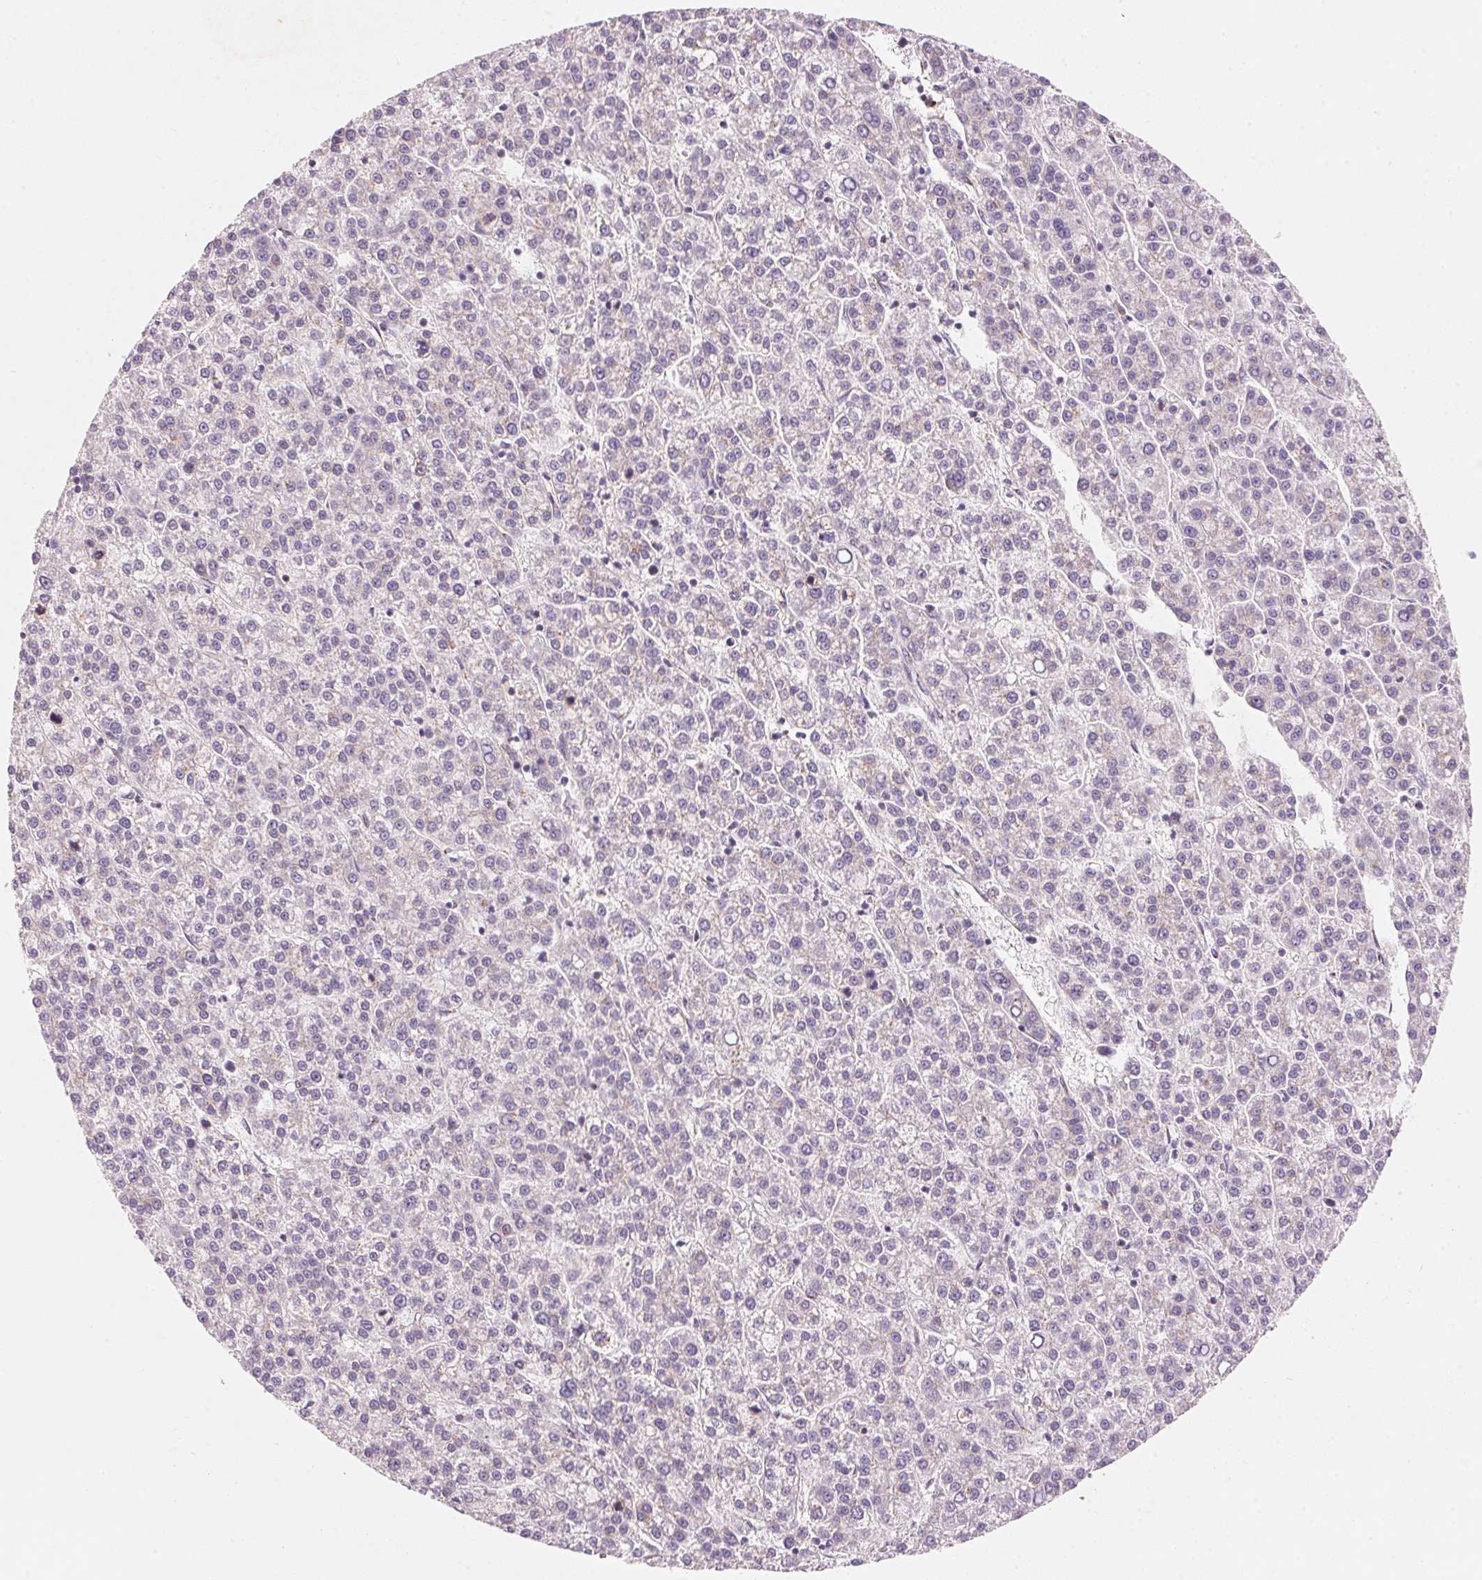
{"staining": {"intensity": "weak", "quantity": "<25%", "location": "cytoplasmic/membranous"}, "tissue": "liver cancer", "cell_type": "Tumor cells", "image_type": "cancer", "snomed": [{"axis": "morphology", "description": "Carcinoma, Hepatocellular, NOS"}, {"axis": "topography", "description": "Liver"}], "caption": "Hepatocellular carcinoma (liver) was stained to show a protein in brown. There is no significant staining in tumor cells.", "gene": "DRAM2", "patient": {"sex": "female", "age": 58}}